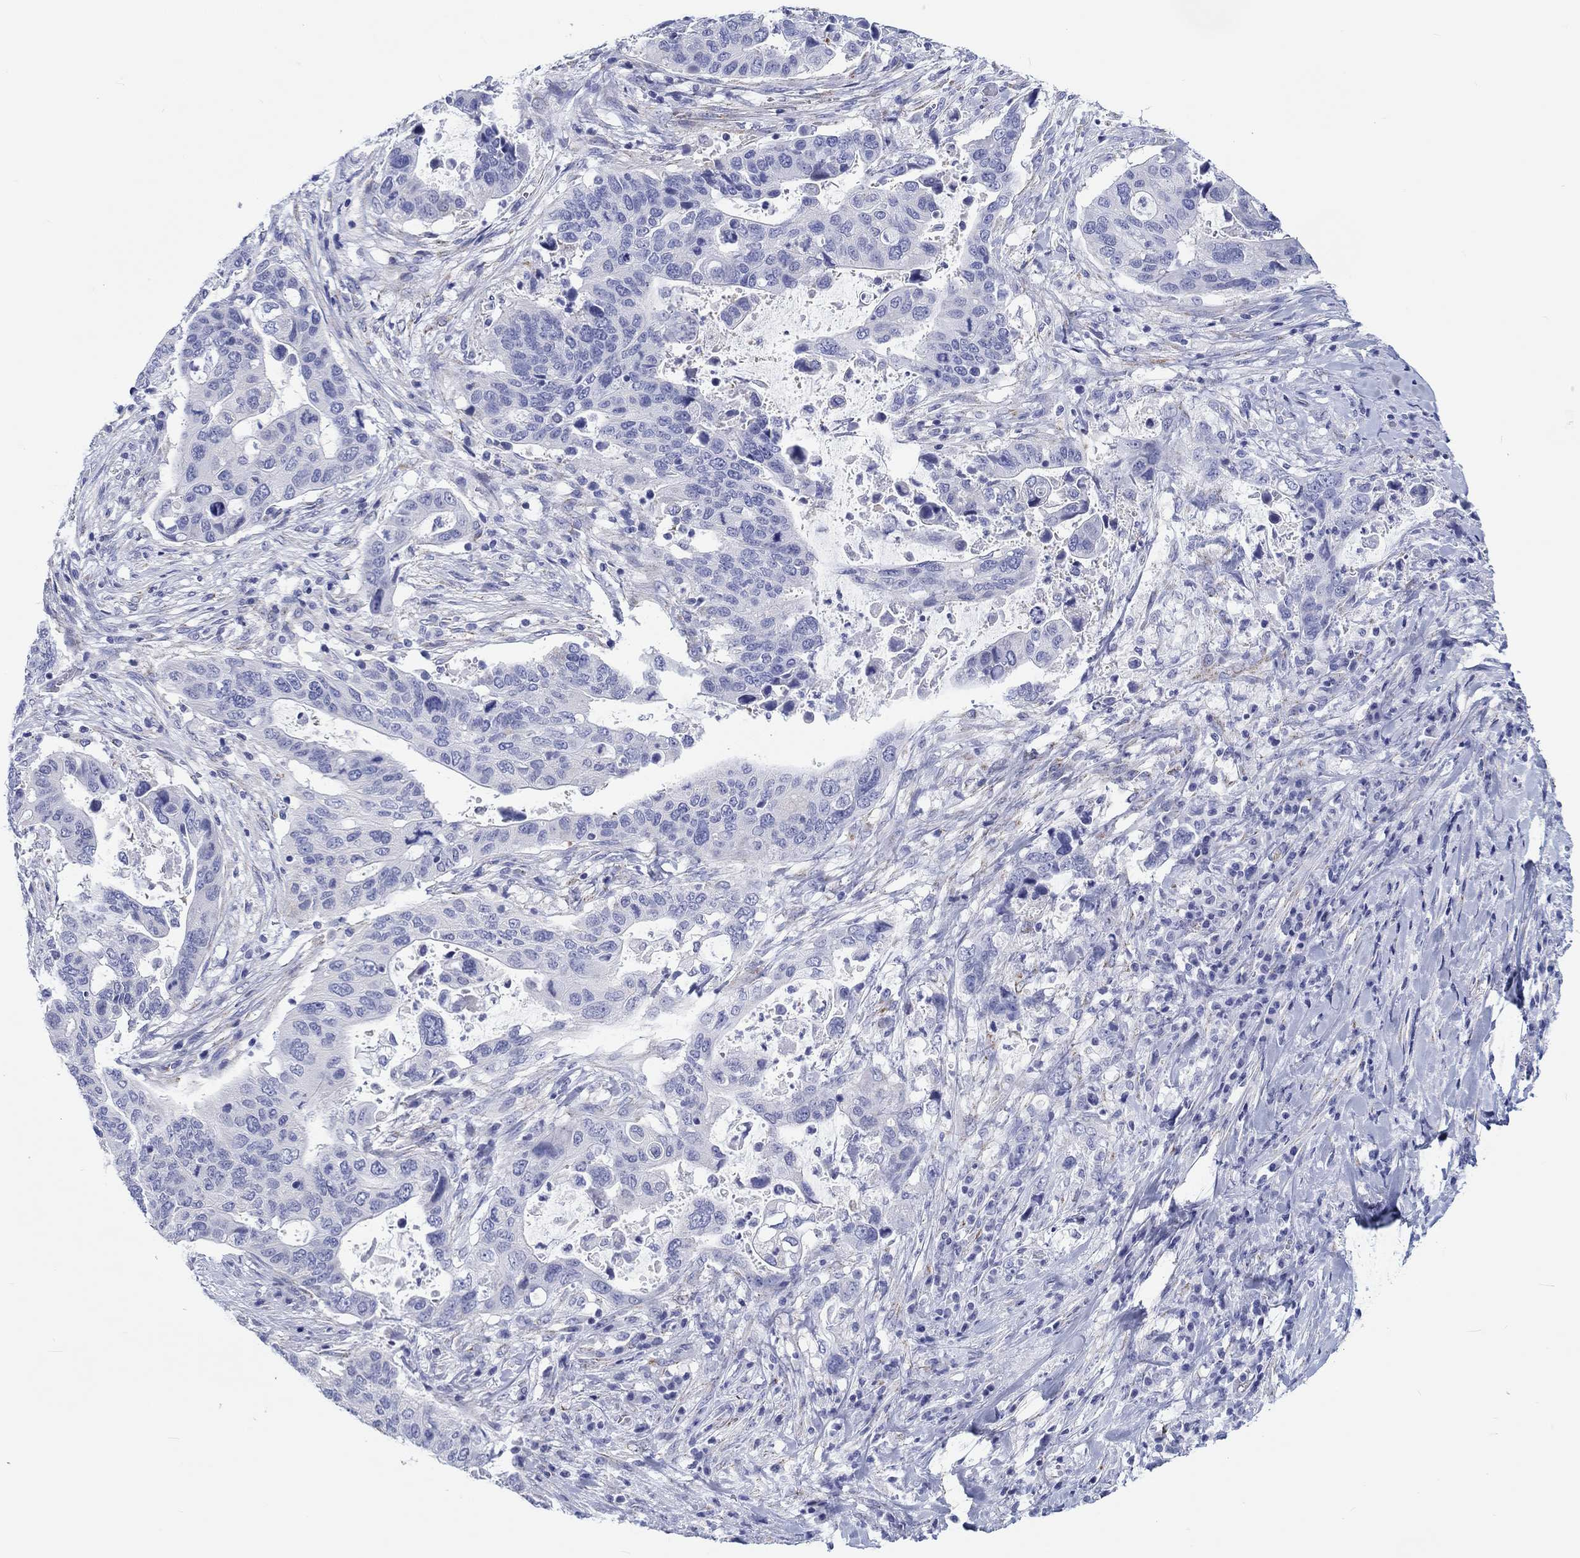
{"staining": {"intensity": "negative", "quantity": "none", "location": "none"}, "tissue": "stomach cancer", "cell_type": "Tumor cells", "image_type": "cancer", "snomed": [{"axis": "morphology", "description": "Adenocarcinoma, NOS"}, {"axis": "topography", "description": "Stomach"}], "caption": "An immunohistochemistry (IHC) histopathology image of stomach cancer is shown. There is no staining in tumor cells of stomach cancer.", "gene": "H1-1", "patient": {"sex": "male", "age": 54}}